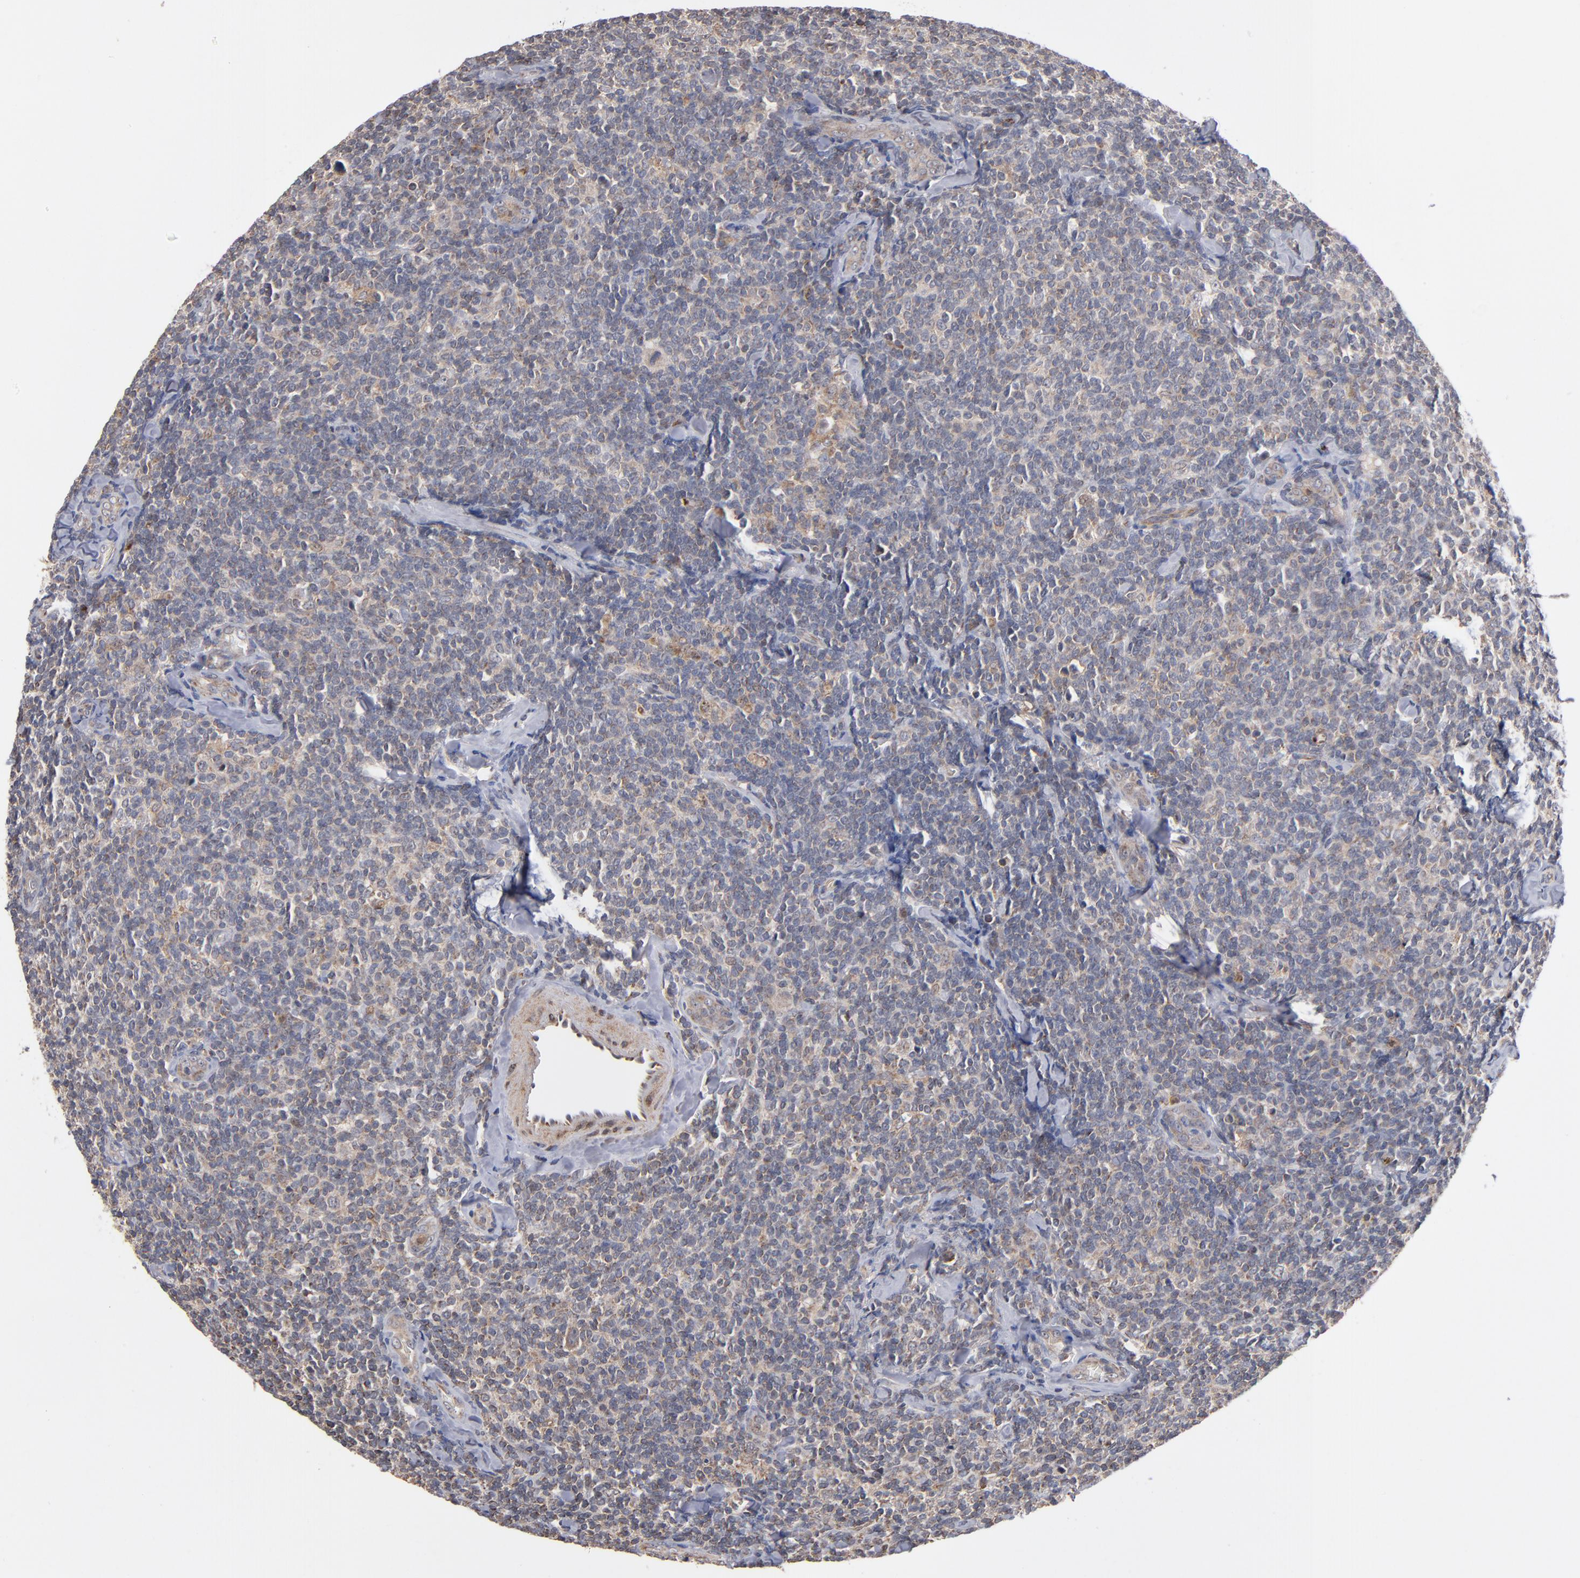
{"staining": {"intensity": "moderate", "quantity": "<25%", "location": "cytoplasmic/membranous"}, "tissue": "lymphoma", "cell_type": "Tumor cells", "image_type": "cancer", "snomed": [{"axis": "morphology", "description": "Malignant lymphoma, non-Hodgkin's type, Low grade"}, {"axis": "topography", "description": "Lymph node"}], "caption": "Immunohistochemistry of low-grade malignant lymphoma, non-Hodgkin's type demonstrates low levels of moderate cytoplasmic/membranous staining in about <25% of tumor cells.", "gene": "MIPOL1", "patient": {"sex": "female", "age": 56}}